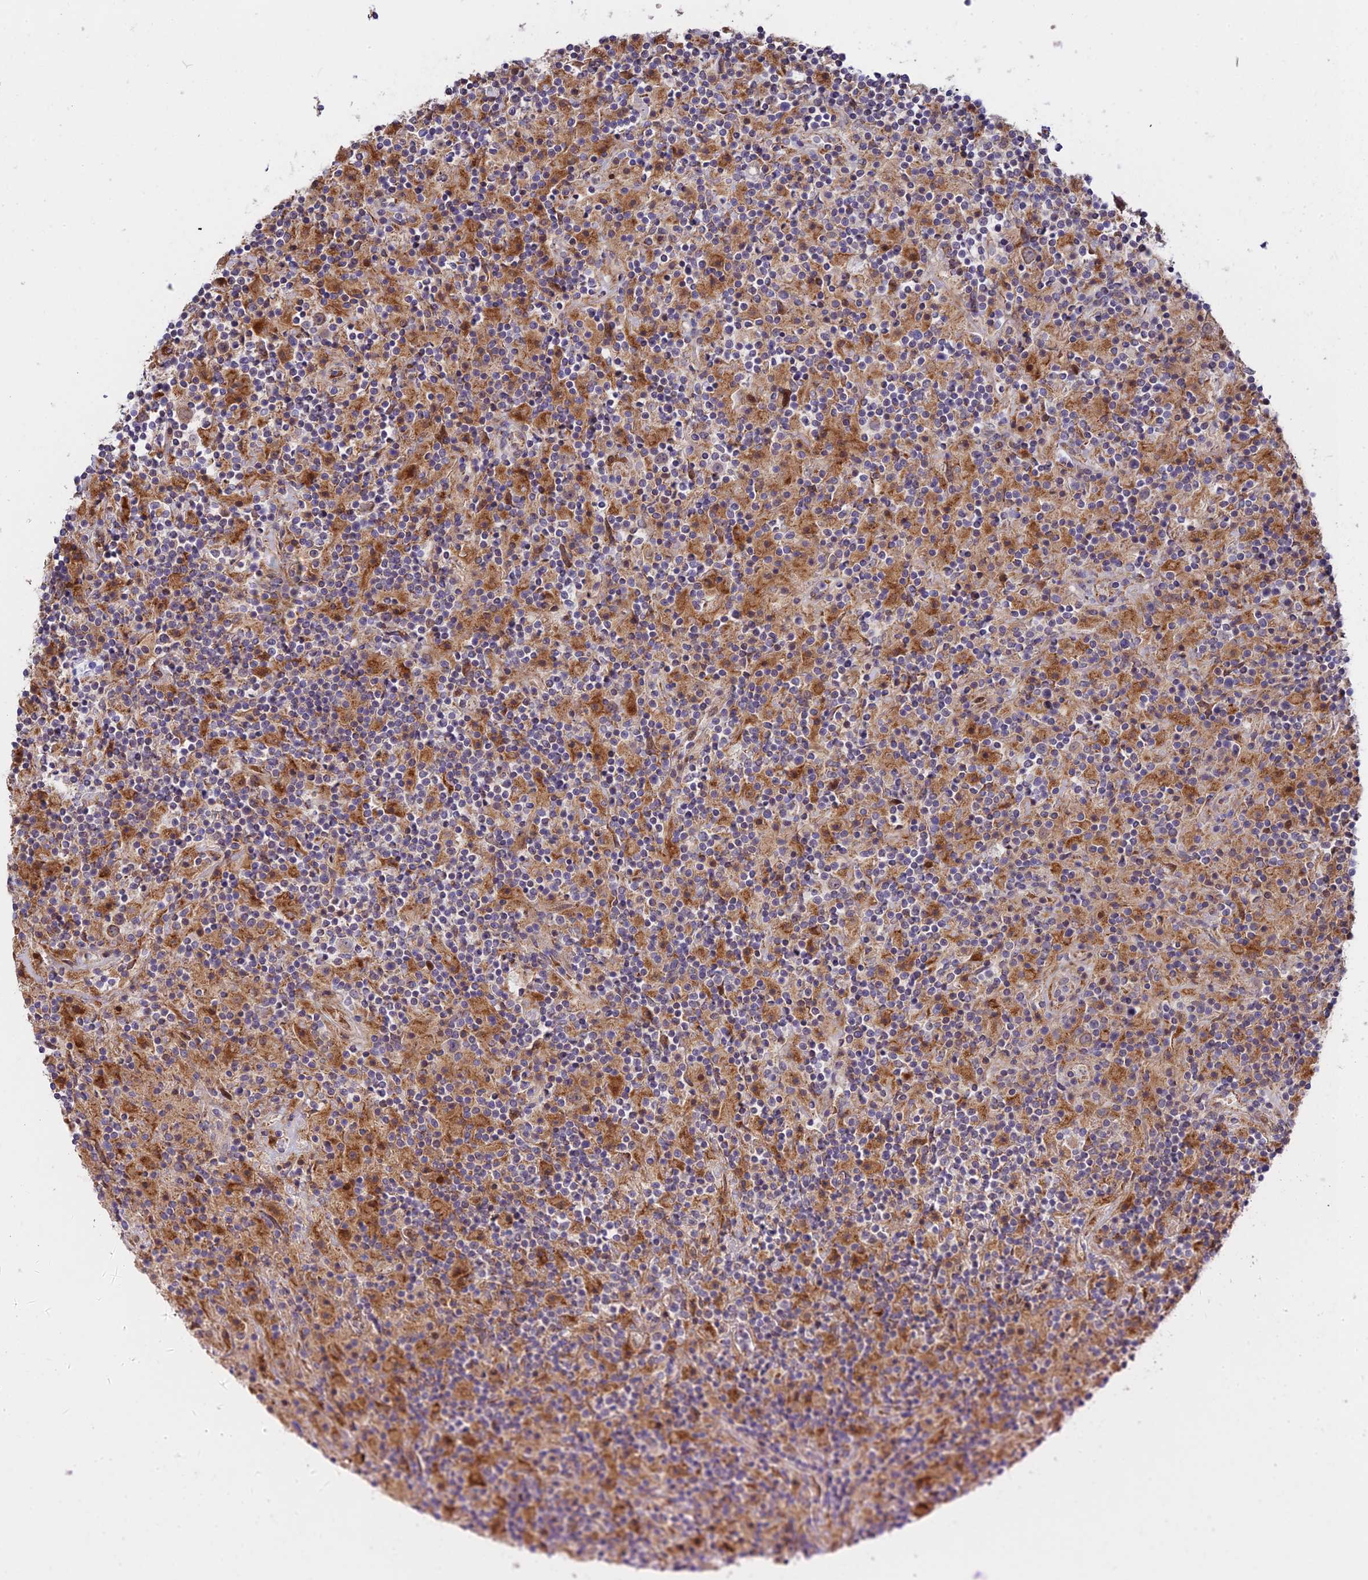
{"staining": {"intensity": "weak", "quantity": "25%-75%", "location": "cytoplasmic/membranous"}, "tissue": "lymphoma", "cell_type": "Tumor cells", "image_type": "cancer", "snomed": [{"axis": "morphology", "description": "Hodgkin's disease, NOS"}, {"axis": "topography", "description": "Lymph node"}], "caption": "Brown immunohistochemical staining in human lymphoma reveals weak cytoplasmic/membranous expression in approximately 25%-75% of tumor cells.", "gene": "FUOM", "patient": {"sex": "male", "age": 70}}